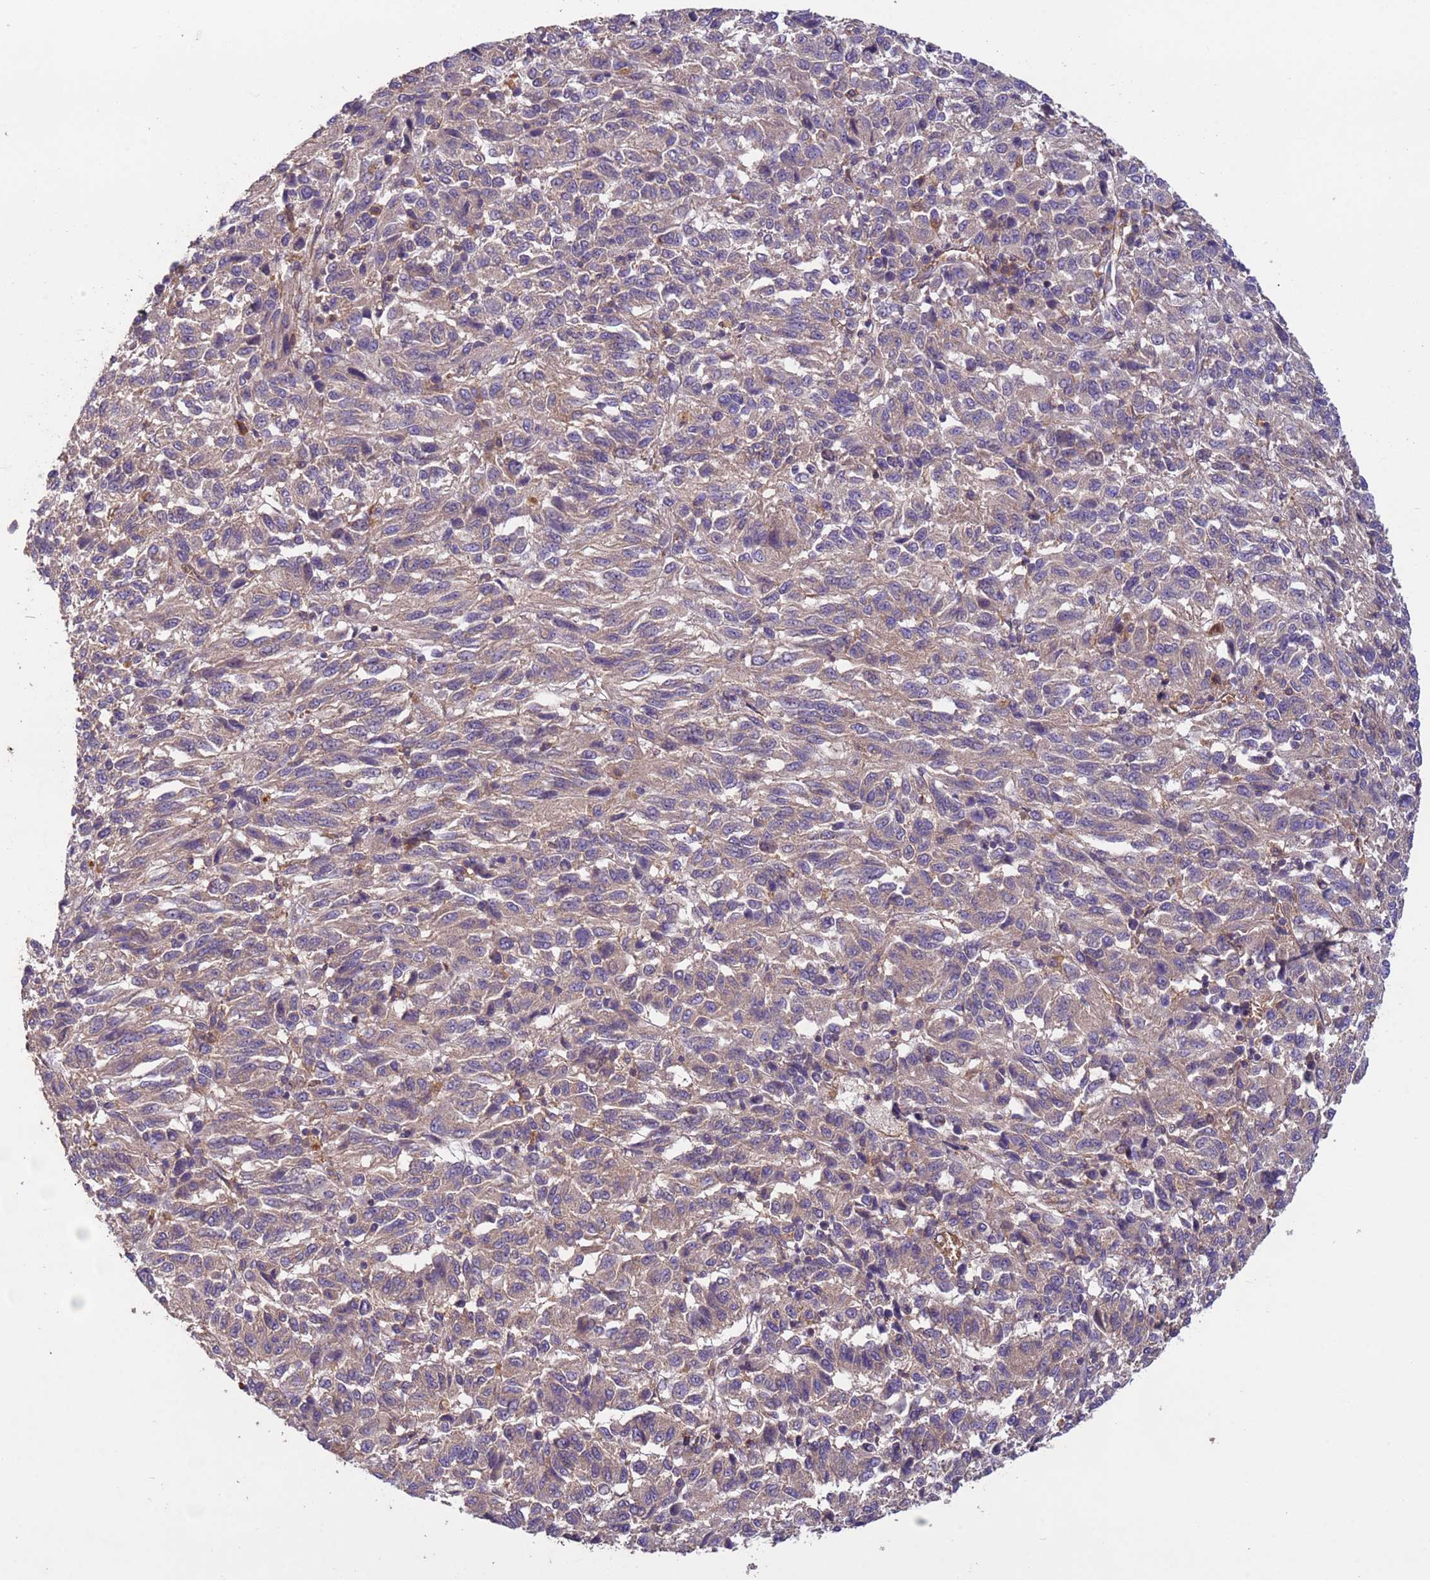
{"staining": {"intensity": "weak", "quantity": "25%-75%", "location": "cytoplasmic/membranous"}, "tissue": "melanoma", "cell_type": "Tumor cells", "image_type": "cancer", "snomed": [{"axis": "morphology", "description": "Malignant melanoma, Metastatic site"}, {"axis": "topography", "description": "Lung"}], "caption": "Human melanoma stained with a brown dye shows weak cytoplasmic/membranous positive staining in approximately 25%-75% of tumor cells.", "gene": "RAB10", "patient": {"sex": "male", "age": 64}}